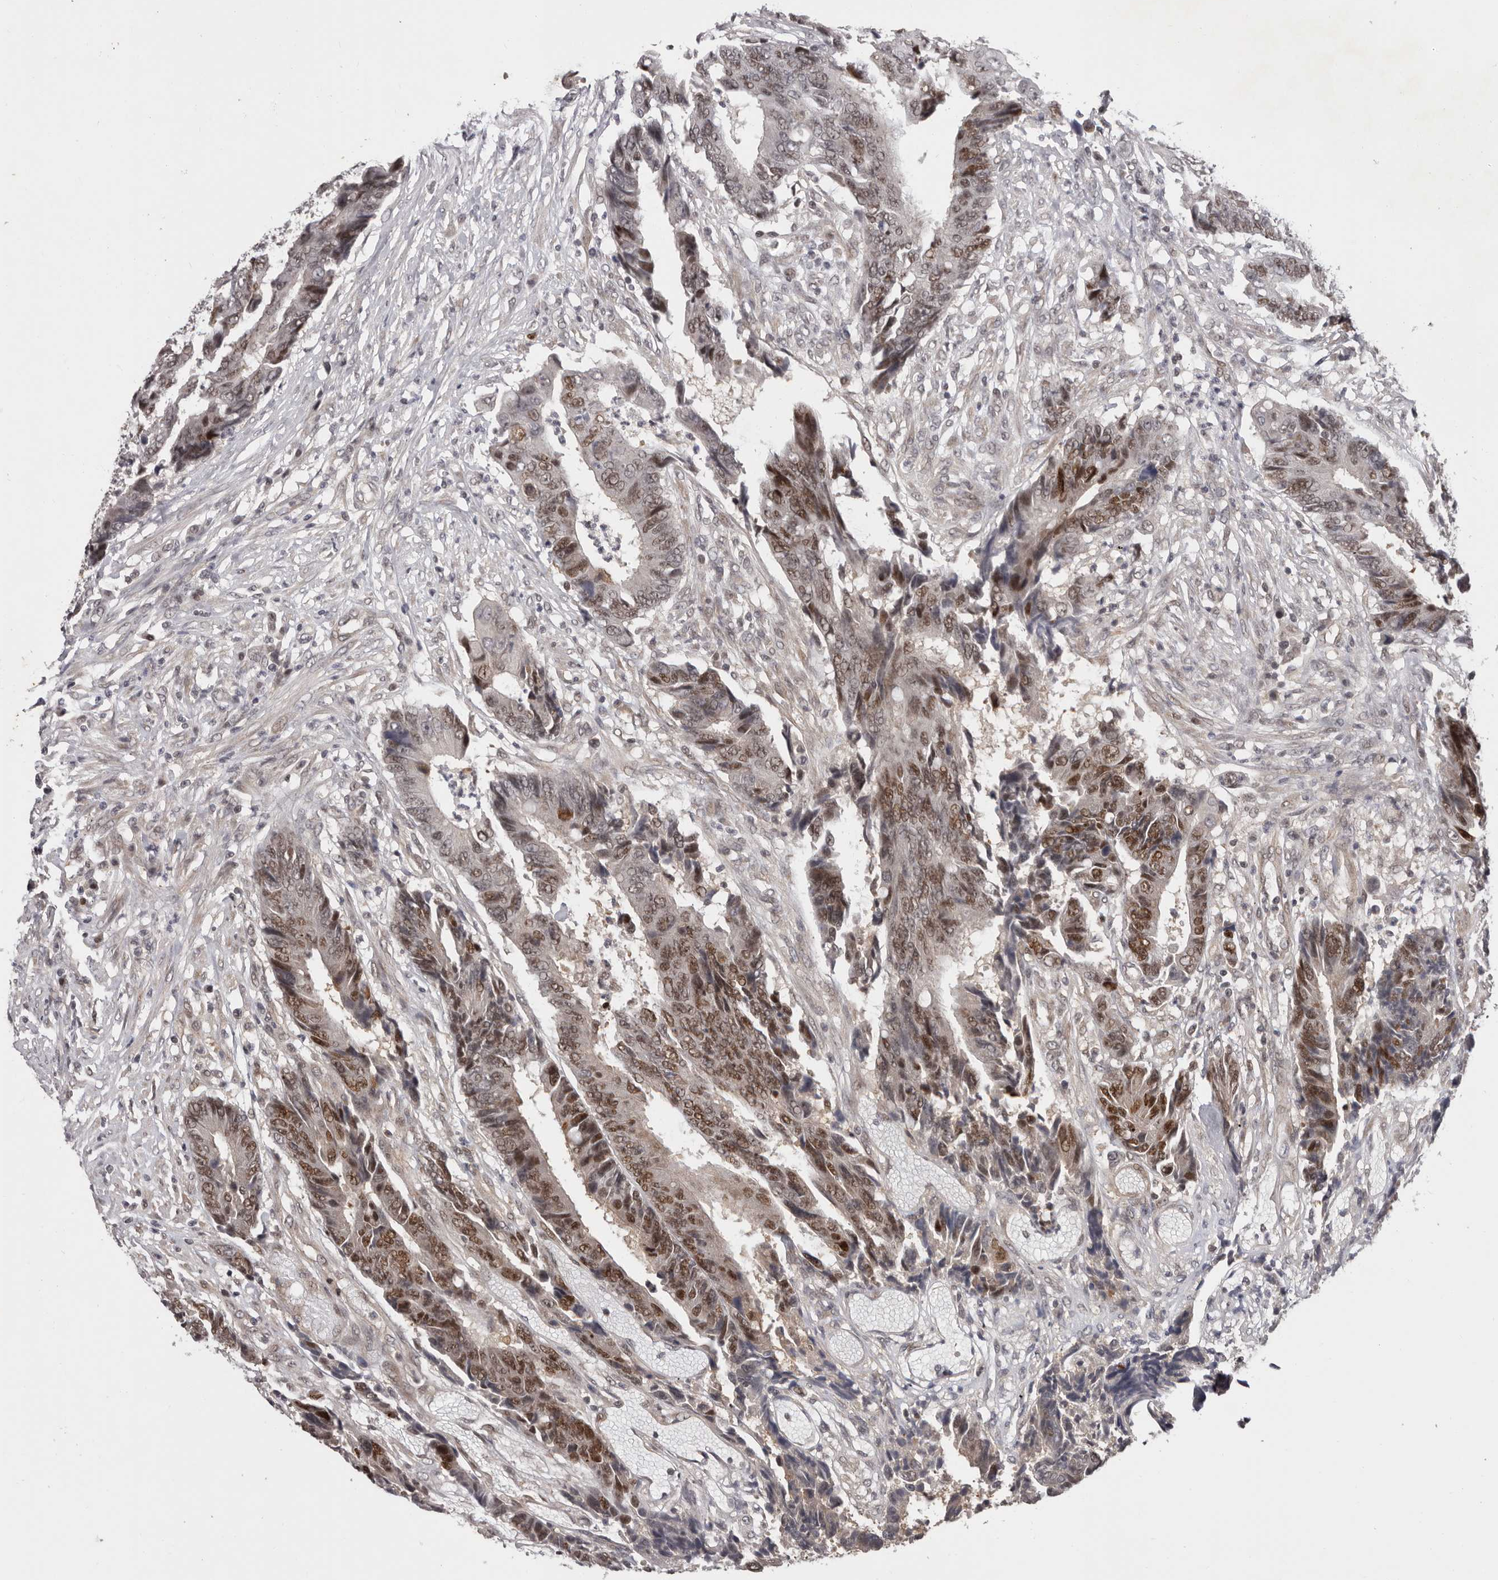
{"staining": {"intensity": "moderate", "quantity": "25%-75%", "location": "nuclear"}, "tissue": "colorectal cancer", "cell_type": "Tumor cells", "image_type": "cancer", "snomed": [{"axis": "morphology", "description": "Adenocarcinoma, NOS"}, {"axis": "topography", "description": "Rectum"}], "caption": "Human colorectal cancer (adenocarcinoma) stained for a protein (brown) demonstrates moderate nuclear positive expression in approximately 25%-75% of tumor cells.", "gene": "TBX5", "patient": {"sex": "male", "age": 84}}